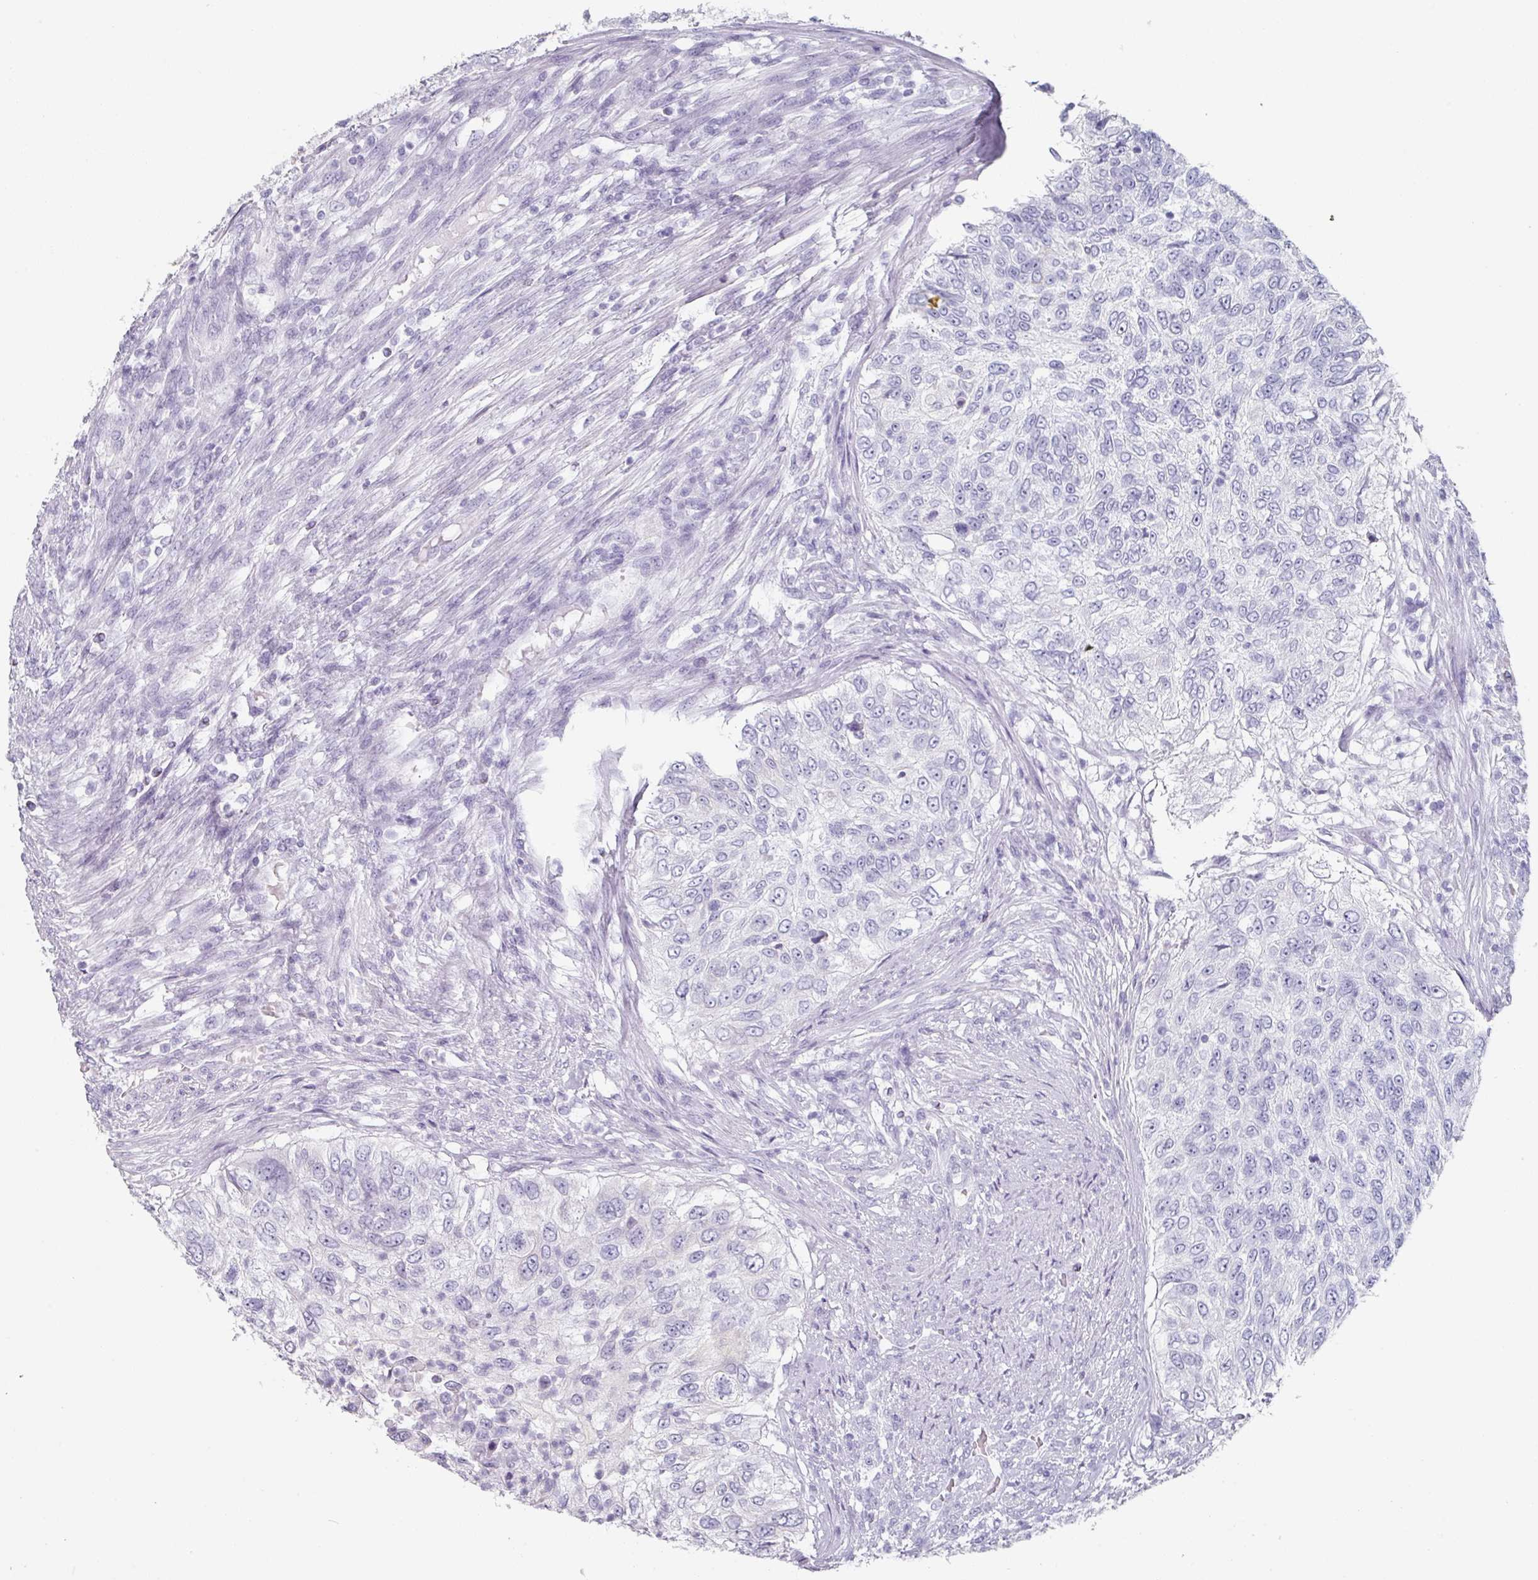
{"staining": {"intensity": "negative", "quantity": "none", "location": "none"}, "tissue": "urothelial cancer", "cell_type": "Tumor cells", "image_type": "cancer", "snomed": [{"axis": "morphology", "description": "Urothelial carcinoma, High grade"}, {"axis": "topography", "description": "Urinary bladder"}], "caption": "High power microscopy photomicrograph of an immunohistochemistry (IHC) image of urothelial carcinoma (high-grade), revealing no significant staining in tumor cells.", "gene": "CEP78", "patient": {"sex": "female", "age": 60}}